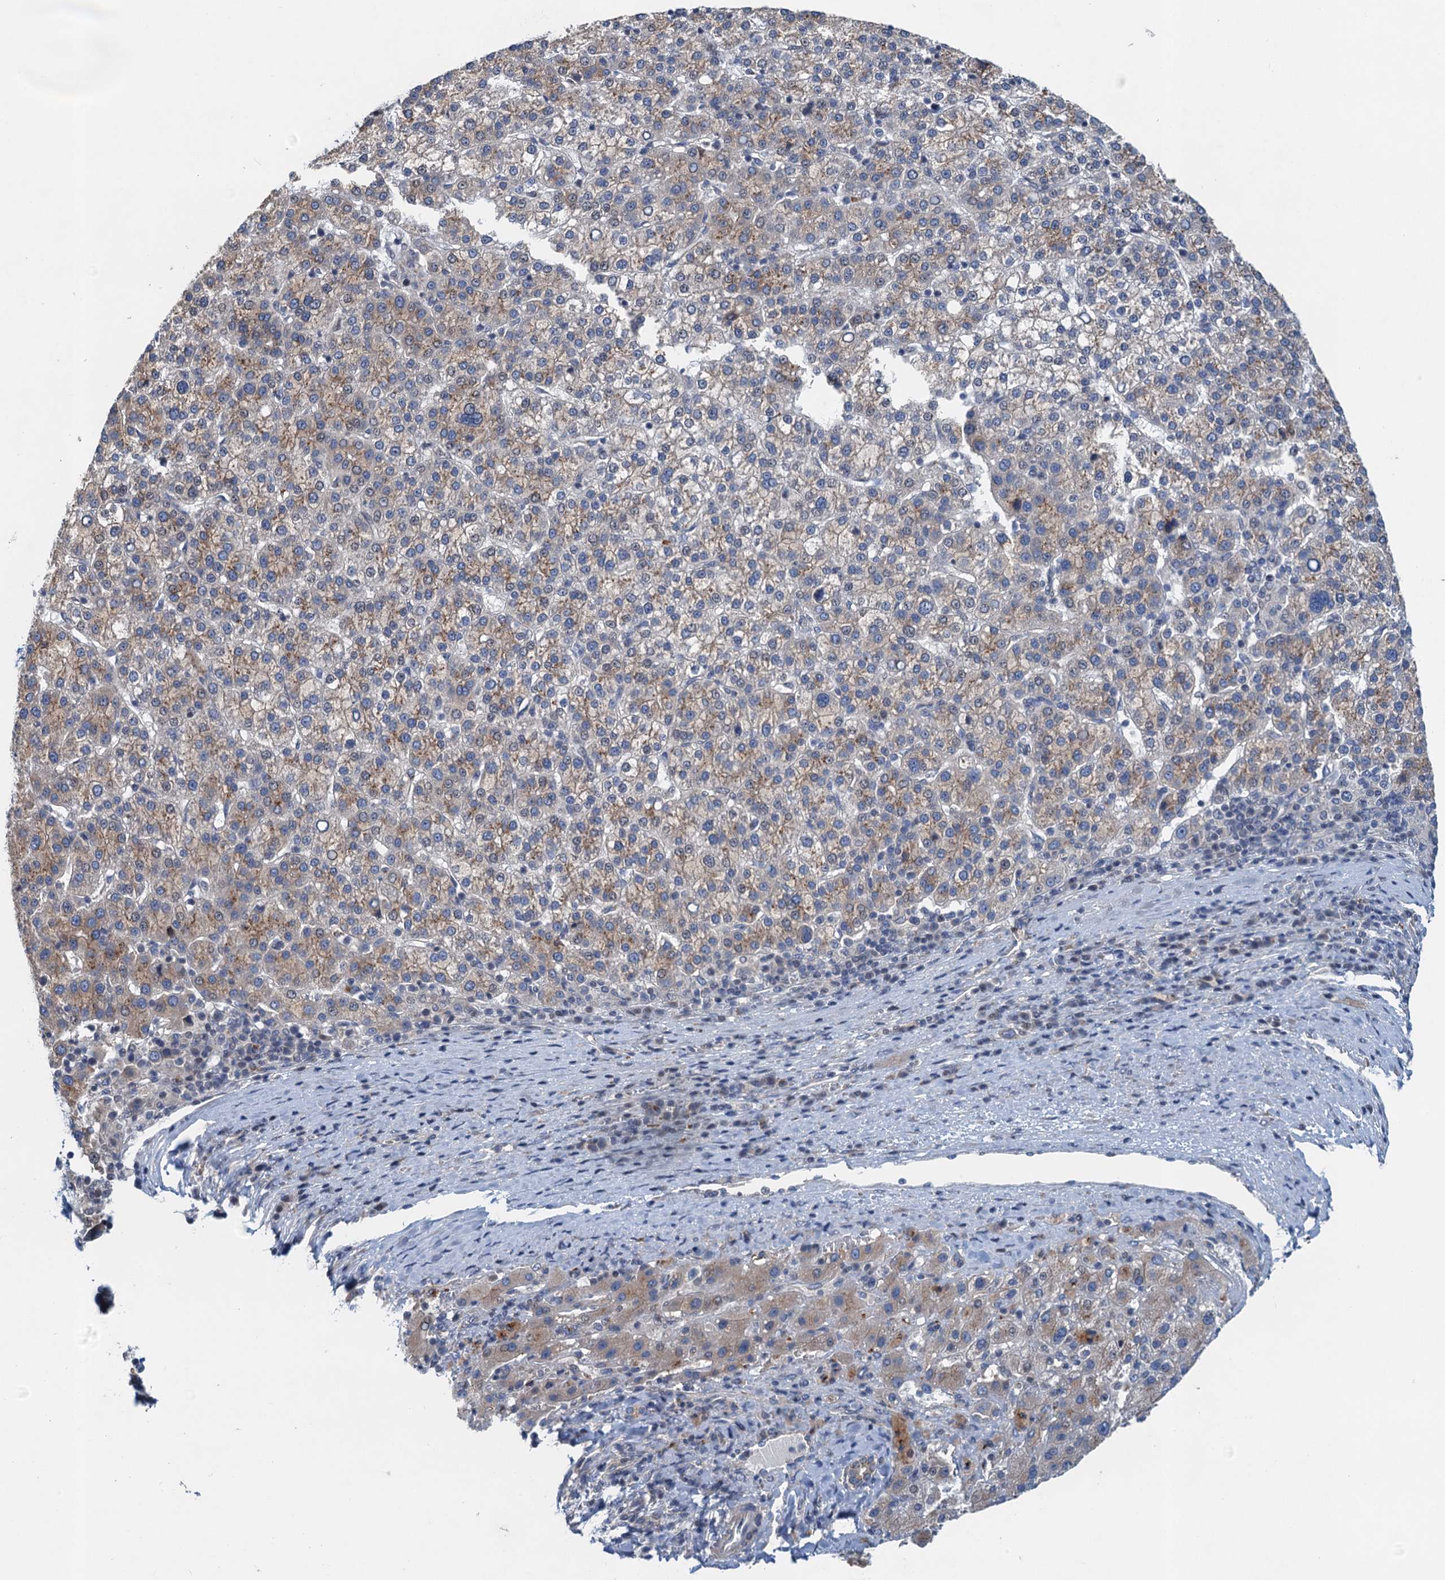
{"staining": {"intensity": "weak", "quantity": ">75%", "location": "cytoplasmic/membranous"}, "tissue": "liver cancer", "cell_type": "Tumor cells", "image_type": "cancer", "snomed": [{"axis": "morphology", "description": "Carcinoma, Hepatocellular, NOS"}, {"axis": "topography", "description": "Liver"}], "caption": "About >75% of tumor cells in liver hepatocellular carcinoma demonstrate weak cytoplasmic/membranous protein expression as visualized by brown immunohistochemical staining.", "gene": "NBEA", "patient": {"sex": "female", "age": 58}}